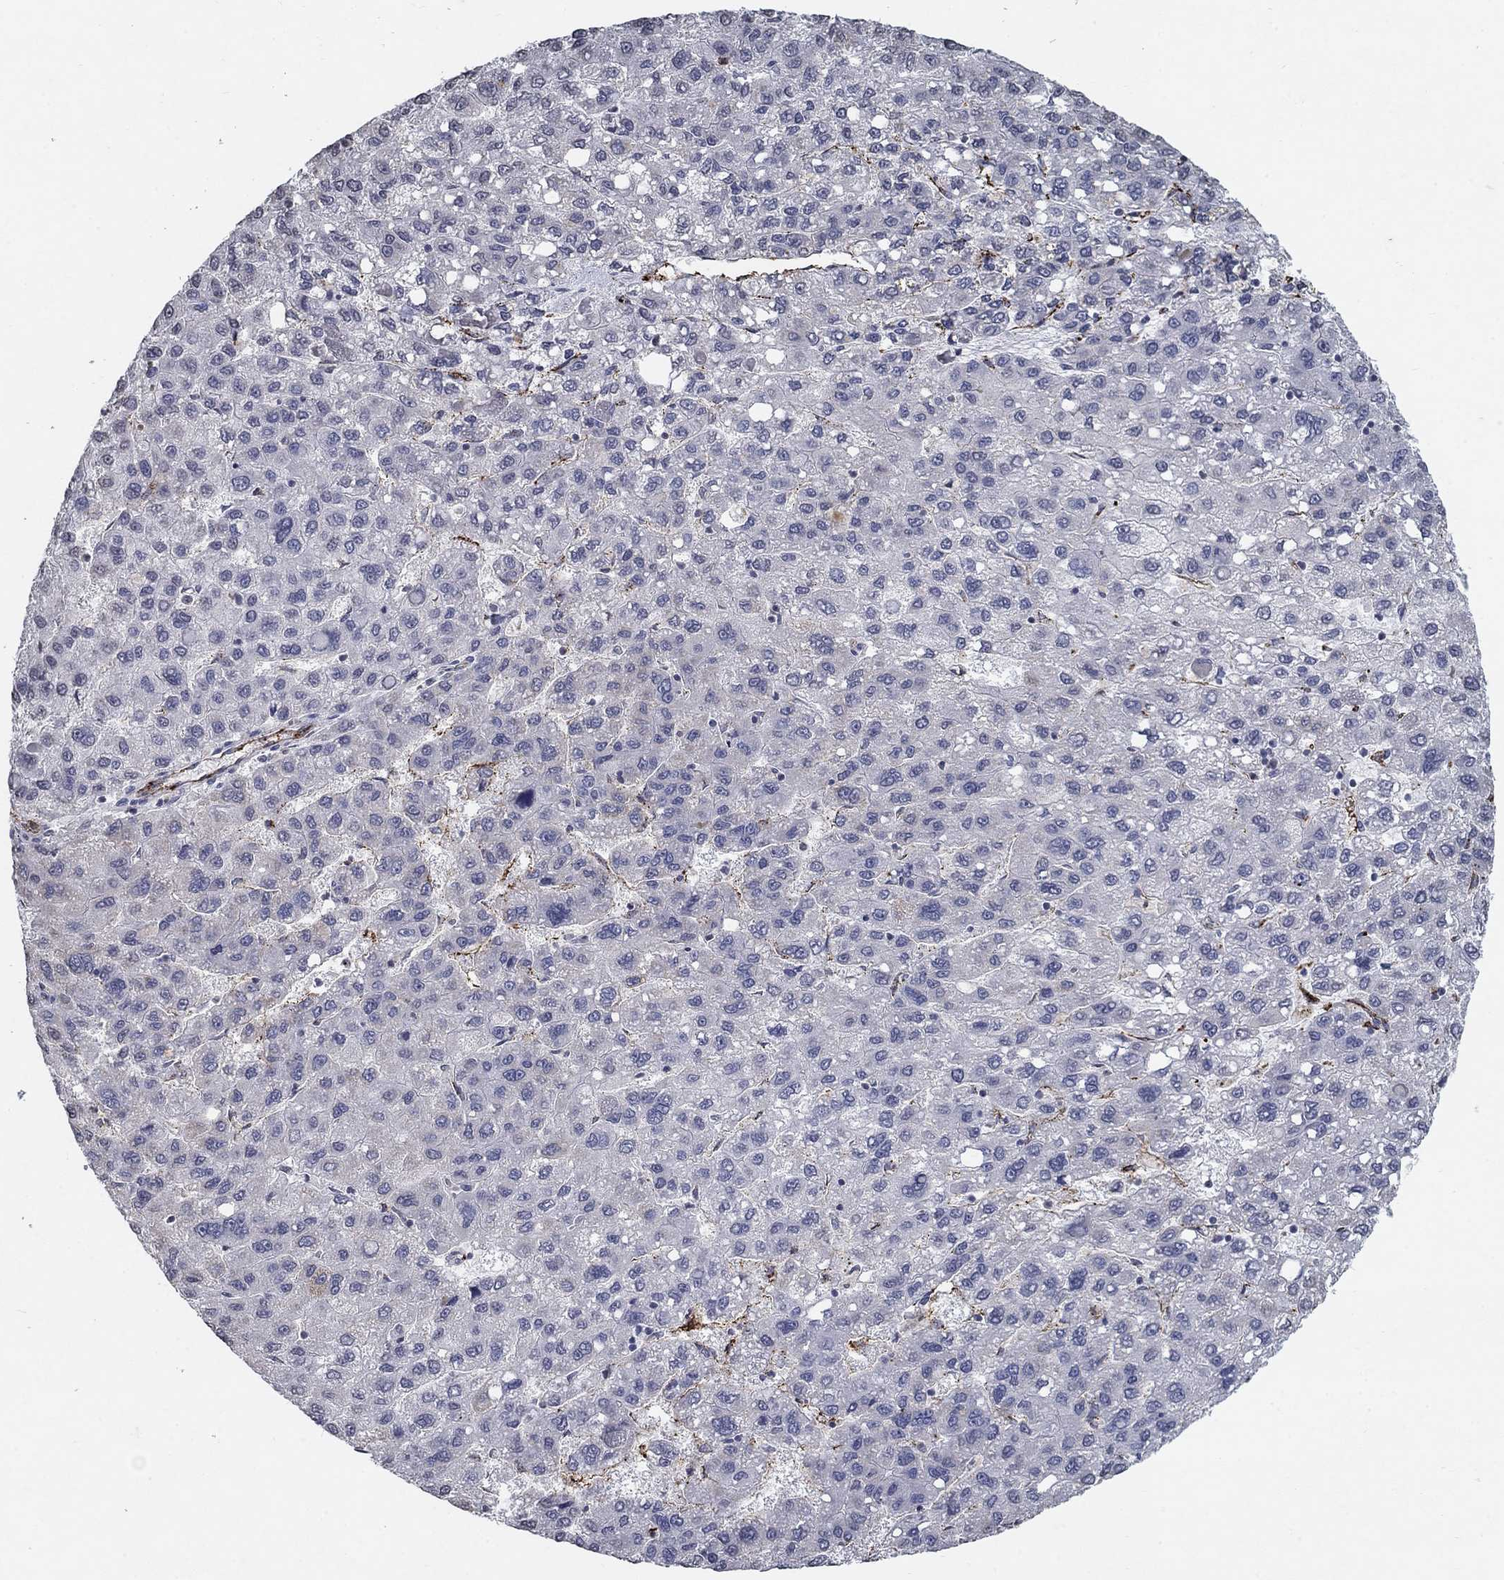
{"staining": {"intensity": "negative", "quantity": "none", "location": "none"}, "tissue": "liver cancer", "cell_type": "Tumor cells", "image_type": "cancer", "snomed": [{"axis": "morphology", "description": "Carcinoma, Hepatocellular, NOS"}, {"axis": "topography", "description": "Liver"}], "caption": "Tumor cells are negative for protein expression in human hepatocellular carcinoma (liver). The staining was performed using DAB to visualize the protein expression in brown, while the nuclei were stained in blue with hematoxylin (Magnification: 20x).", "gene": "TINAG", "patient": {"sex": "female", "age": 82}}